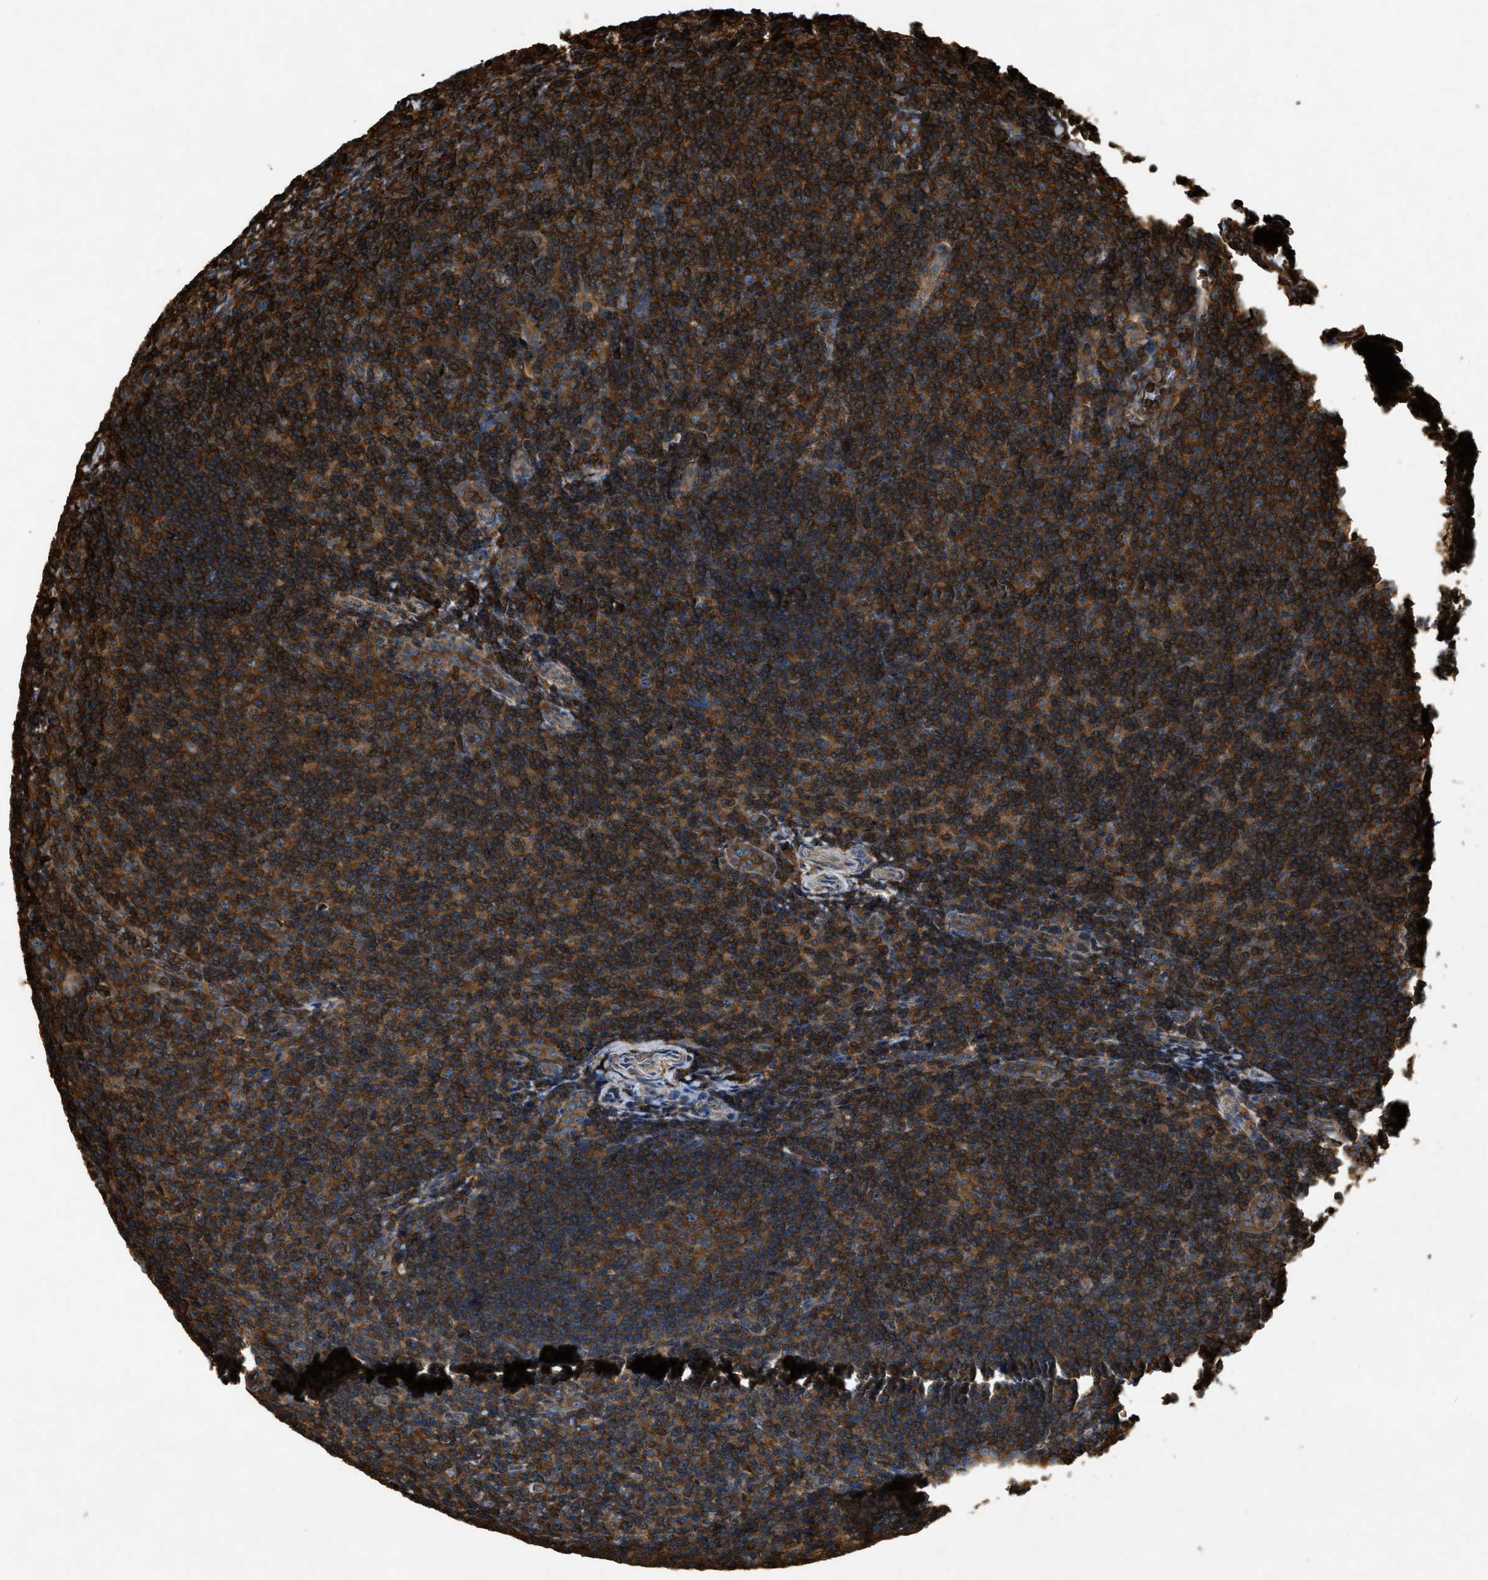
{"staining": {"intensity": "strong", "quantity": ">75%", "location": "cytoplasmic/membranous"}, "tissue": "tonsil", "cell_type": "Germinal center cells", "image_type": "normal", "snomed": [{"axis": "morphology", "description": "Normal tissue, NOS"}, {"axis": "topography", "description": "Tonsil"}], "caption": "Protein staining by immunohistochemistry (IHC) demonstrates strong cytoplasmic/membranous positivity in approximately >75% of germinal center cells in benign tonsil. (DAB (3,3'-diaminobenzidine) IHC with brightfield microscopy, high magnification).", "gene": "YARS1", "patient": {"sex": "male", "age": 37}}